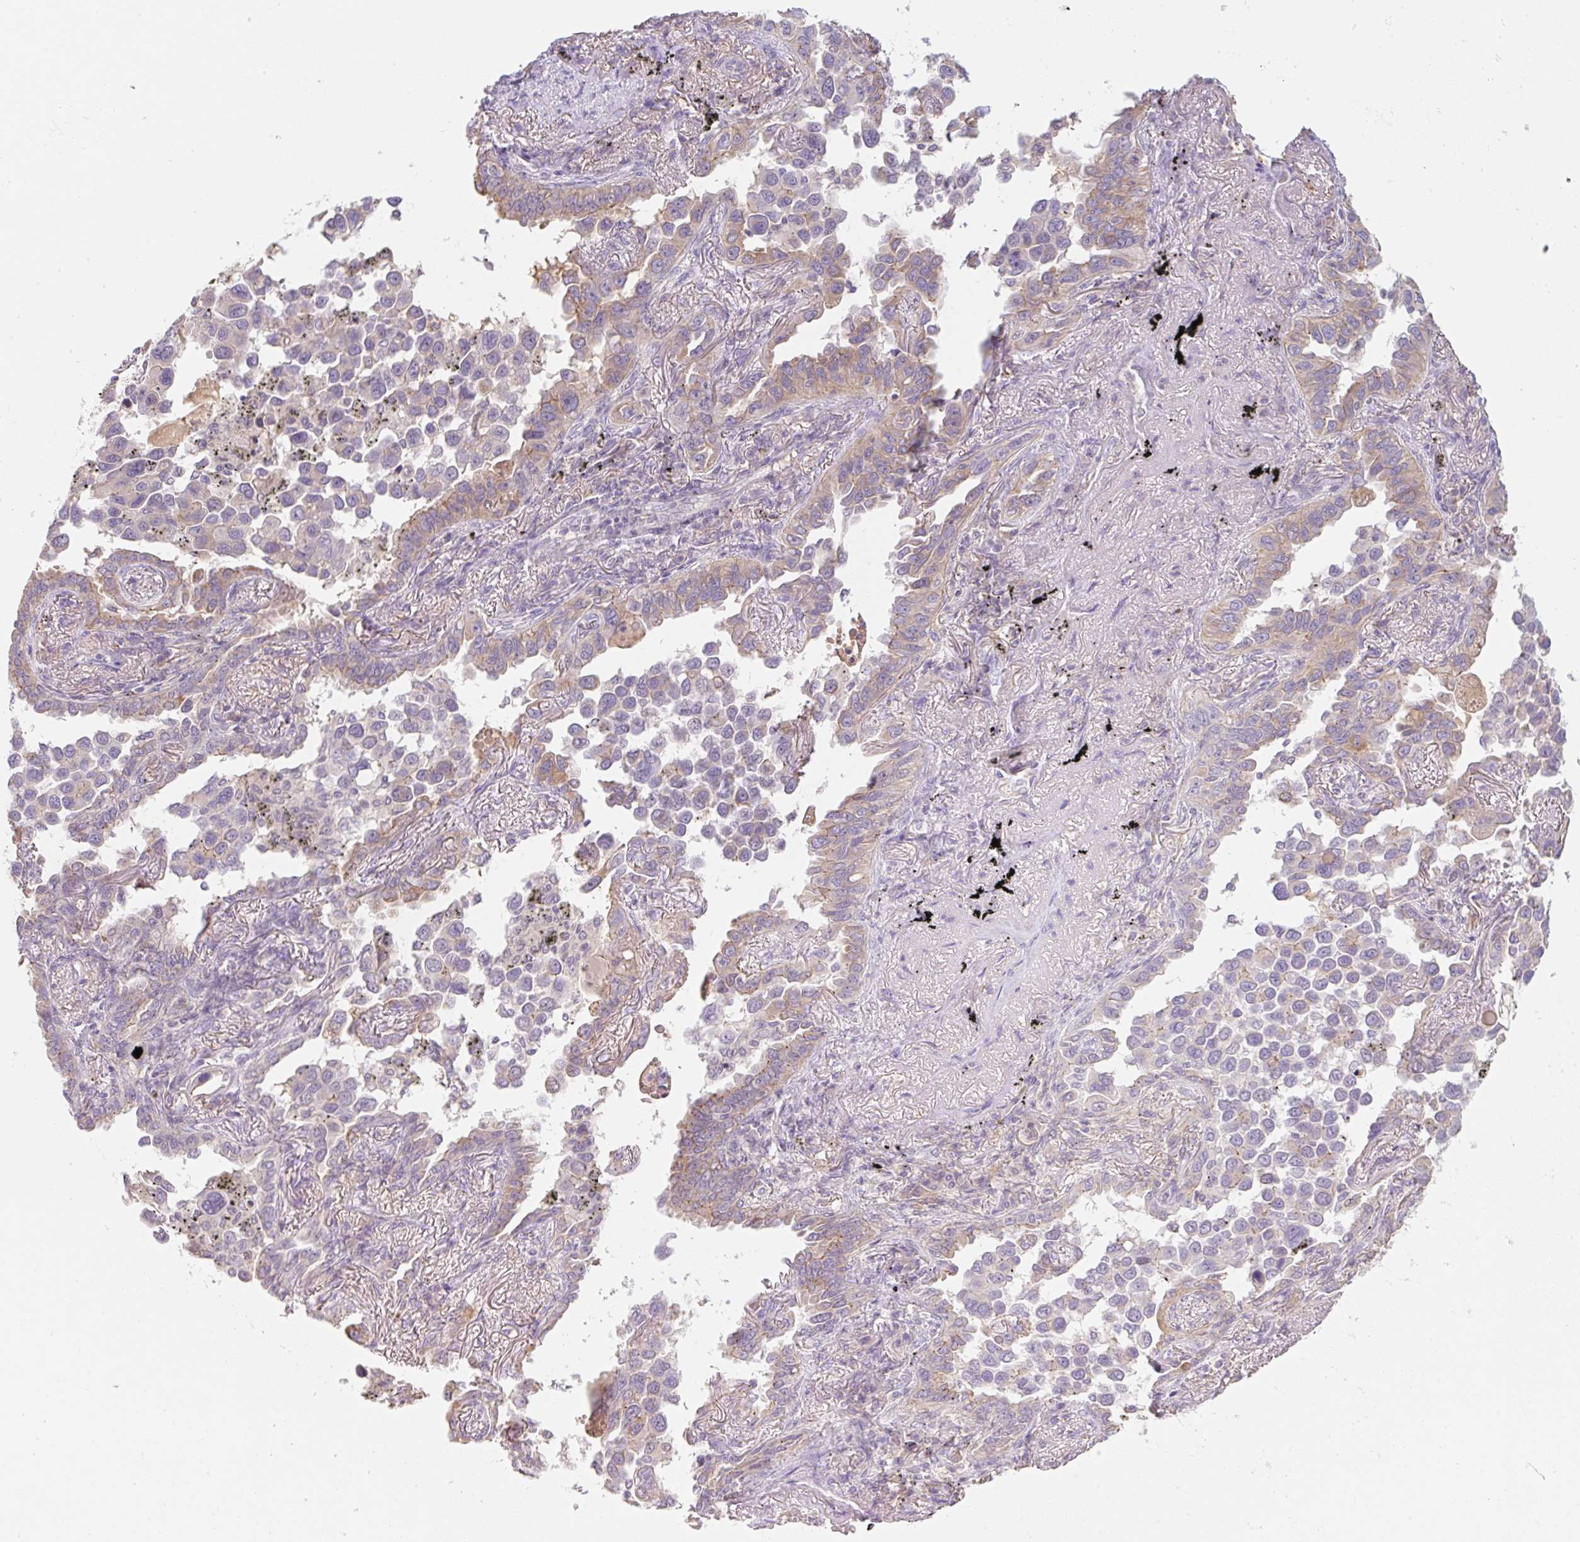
{"staining": {"intensity": "weak", "quantity": "25%-75%", "location": "cytoplasmic/membranous"}, "tissue": "lung cancer", "cell_type": "Tumor cells", "image_type": "cancer", "snomed": [{"axis": "morphology", "description": "Adenocarcinoma, NOS"}, {"axis": "topography", "description": "Lung"}], "caption": "This histopathology image demonstrates lung cancer stained with IHC to label a protein in brown. The cytoplasmic/membranous of tumor cells show weak positivity for the protein. Nuclei are counter-stained blue.", "gene": "MIA2", "patient": {"sex": "male", "age": 67}}